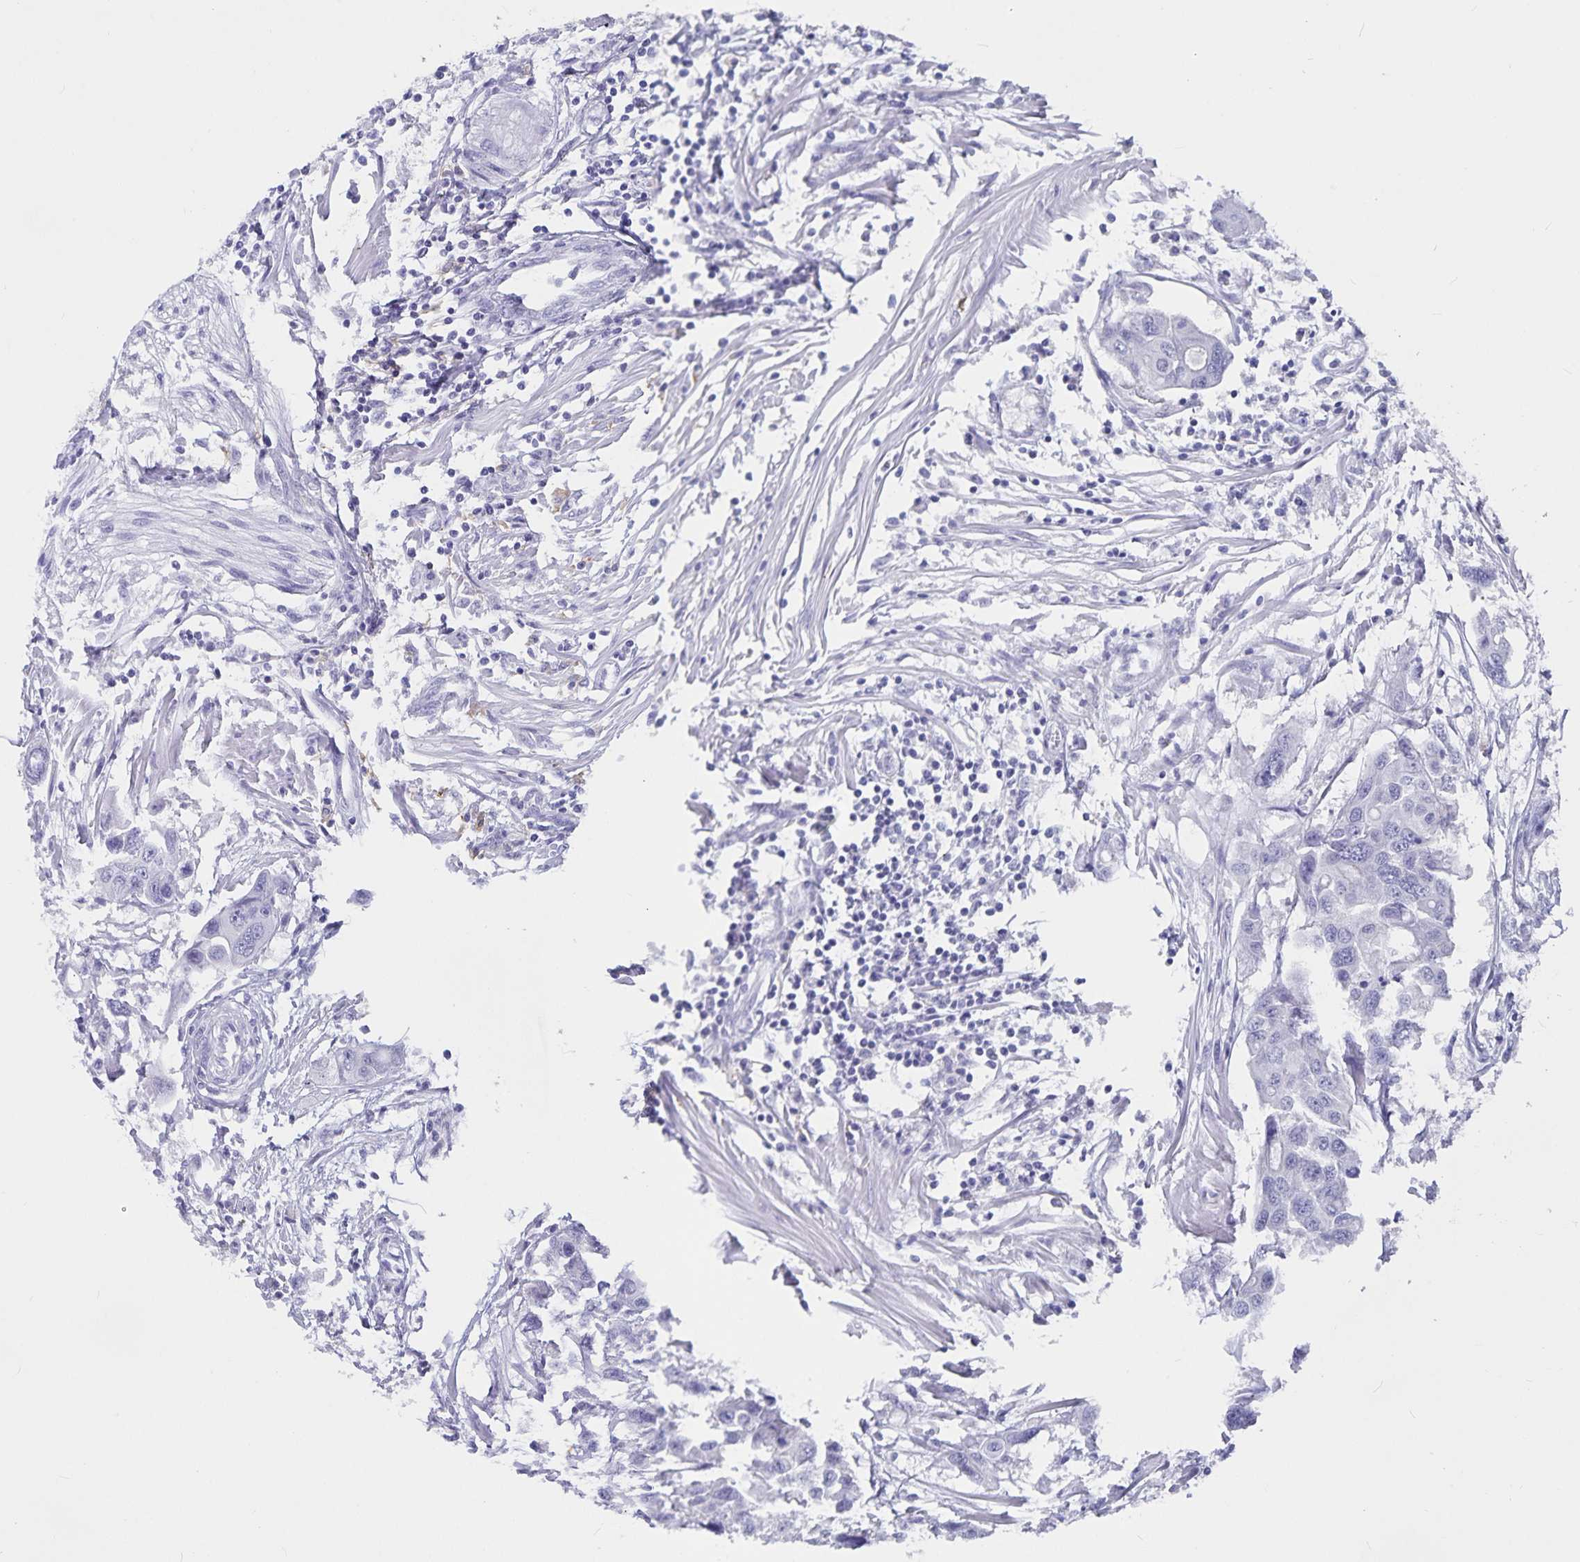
{"staining": {"intensity": "negative", "quantity": "none", "location": "none"}, "tissue": "colorectal cancer", "cell_type": "Tumor cells", "image_type": "cancer", "snomed": [{"axis": "morphology", "description": "Adenocarcinoma, NOS"}, {"axis": "topography", "description": "Colon"}], "caption": "Immunohistochemistry (IHC) micrograph of colorectal adenocarcinoma stained for a protein (brown), which shows no positivity in tumor cells.", "gene": "PLAC1", "patient": {"sex": "male", "age": 77}}